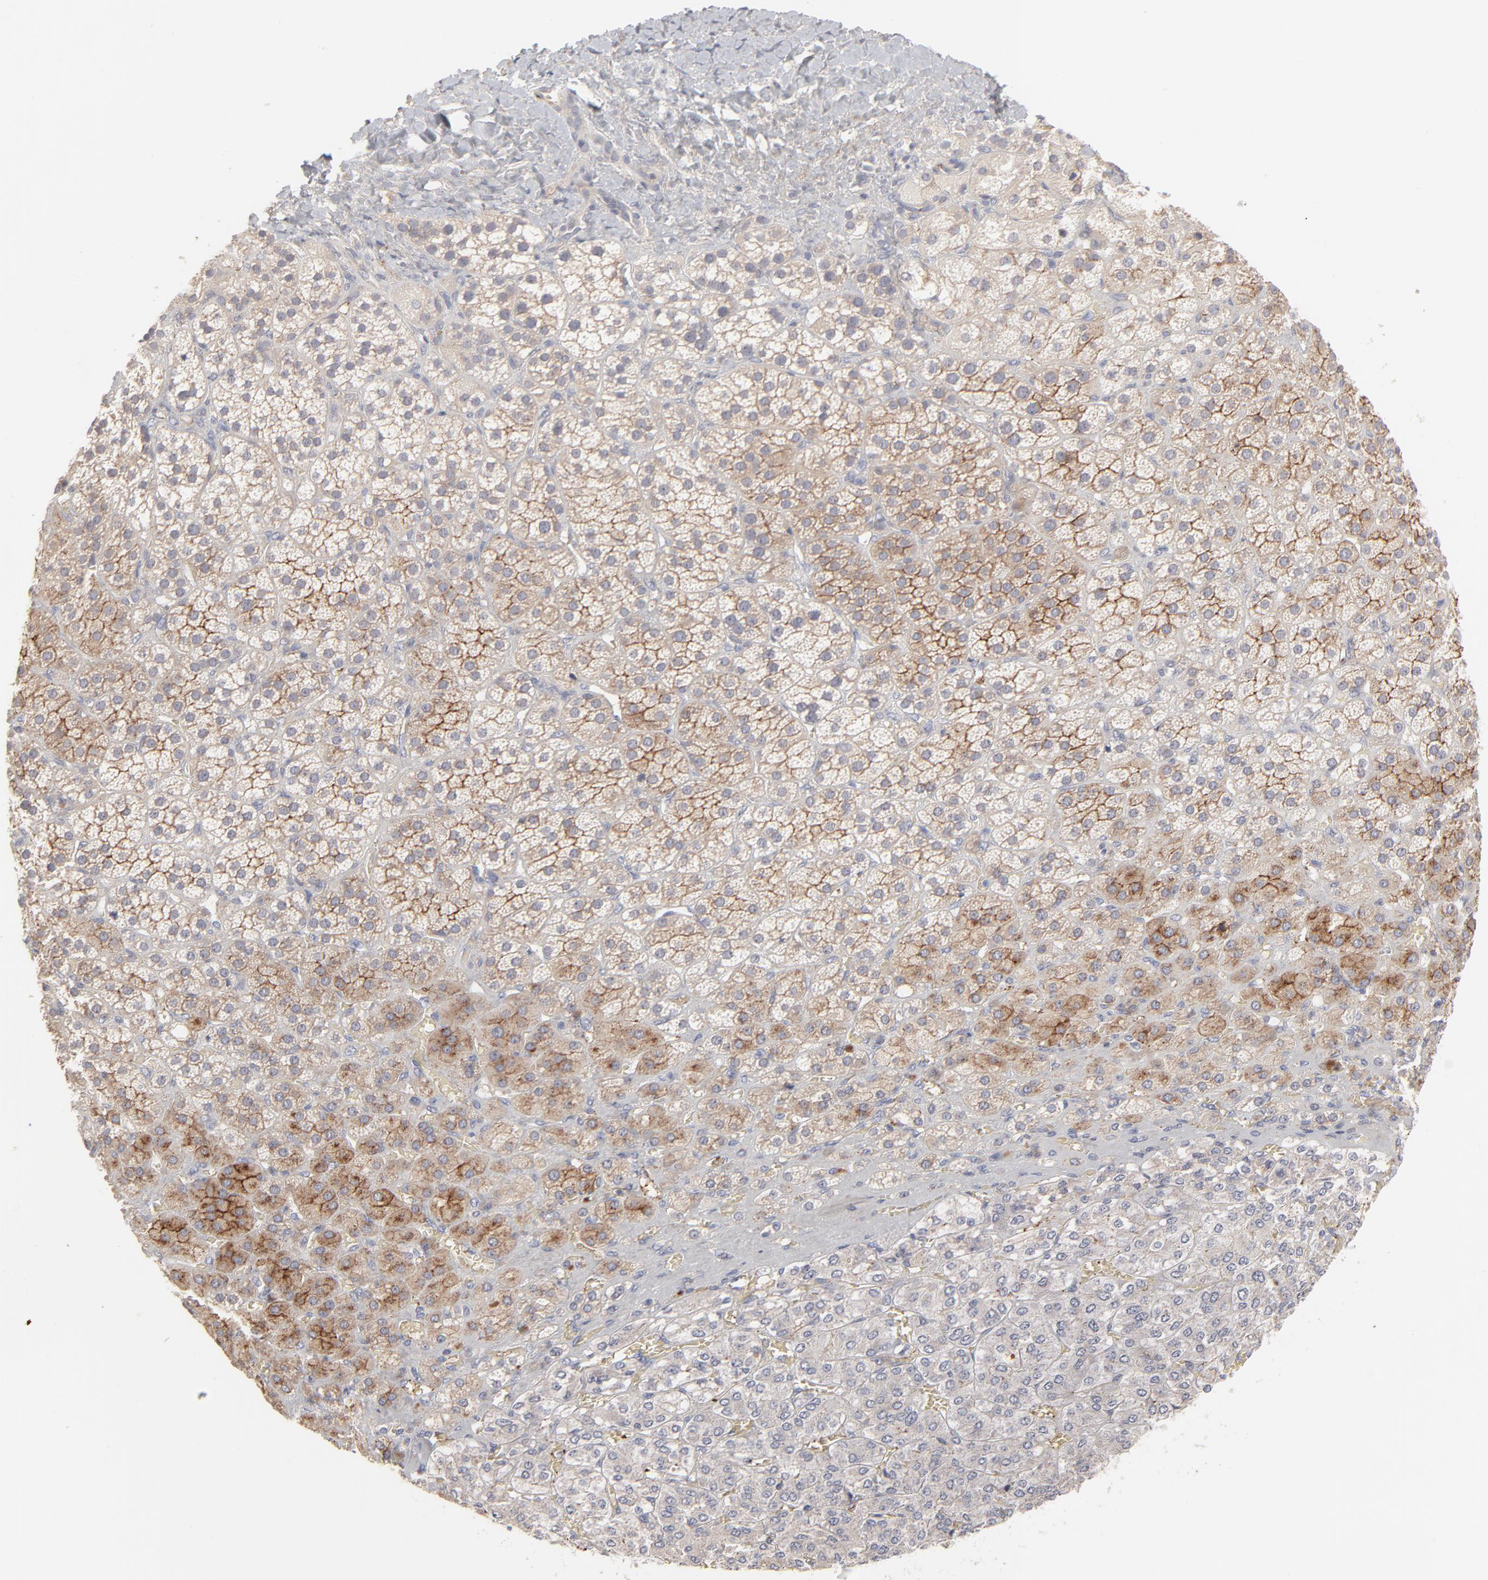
{"staining": {"intensity": "strong", "quantity": "25%-75%", "location": "cytoplasmic/membranous"}, "tissue": "adrenal gland", "cell_type": "Glandular cells", "image_type": "normal", "snomed": [{"axis": "morphology", "description": "Normal tissue, NOS"}, {"axis": "topography", "description": "Adrenal gland"}], "caption": "The image shows staining of unremarkable adrenal gland, revealing strong cytoplasmic/membranous protein positivity (brown color) within glandular cells.", "gene": "CCR3", "patient": {"sex": "female", "age": 71}}